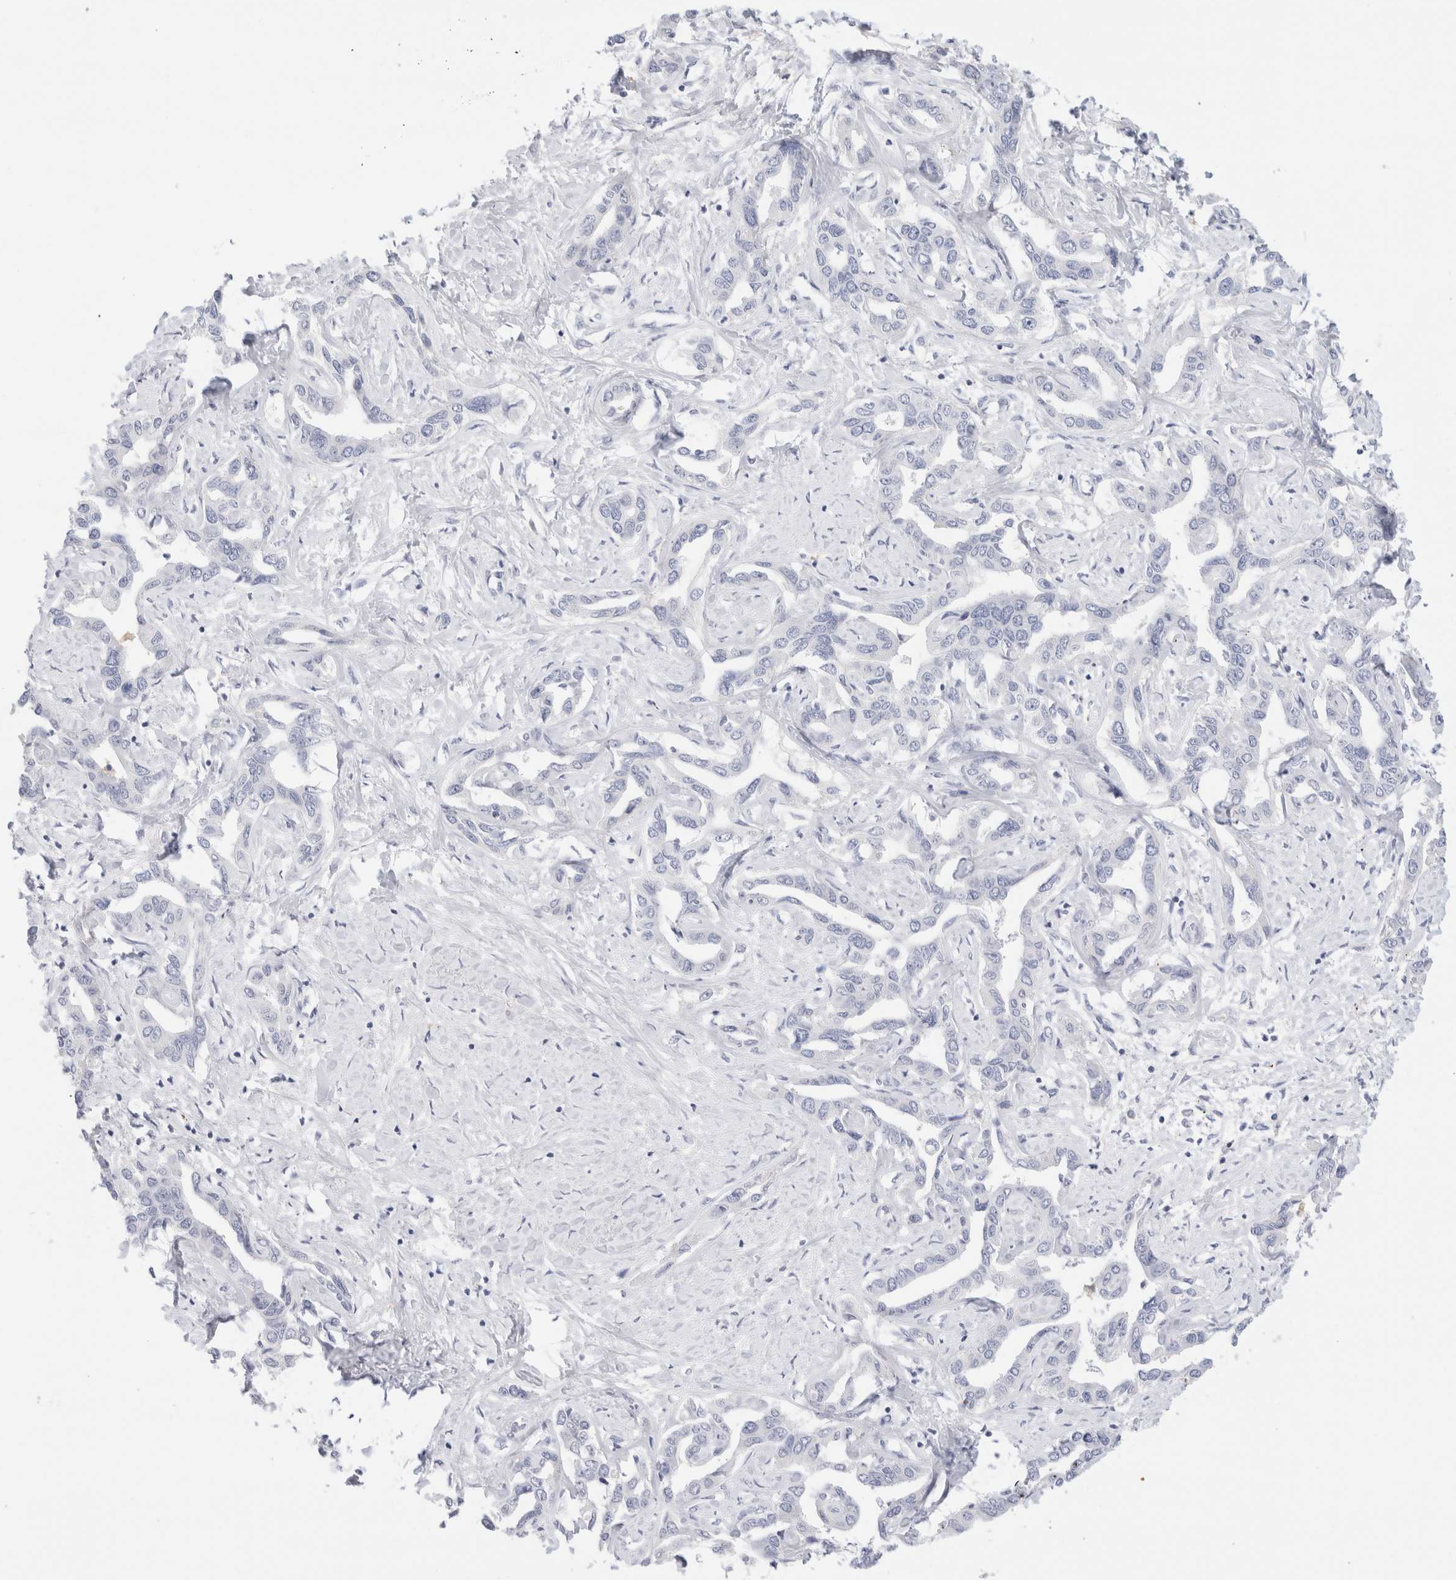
{"staining": {"intensity": "negative", "quantity": "none", "location": "none"}, "tissue": "liver cancer", "cell_type": "Tumor cells", "image_type": "cancer", "snomed": [{"axis": "morphology", "description": "Cholangiocarcinoma"}, {"axis": "topography", "description": "Liver"}], "caption": "Image shows no protein staining in tumor cells of liver cholangiocarcinoma tissue. The staining was performed using DAB to visualize the protein expression in brown, while the nuclei were stained in blue with hematoxylin (Magnification: 20x).", "gene": "ADAM30", "patient": {"sex": "male", "age": 59}}